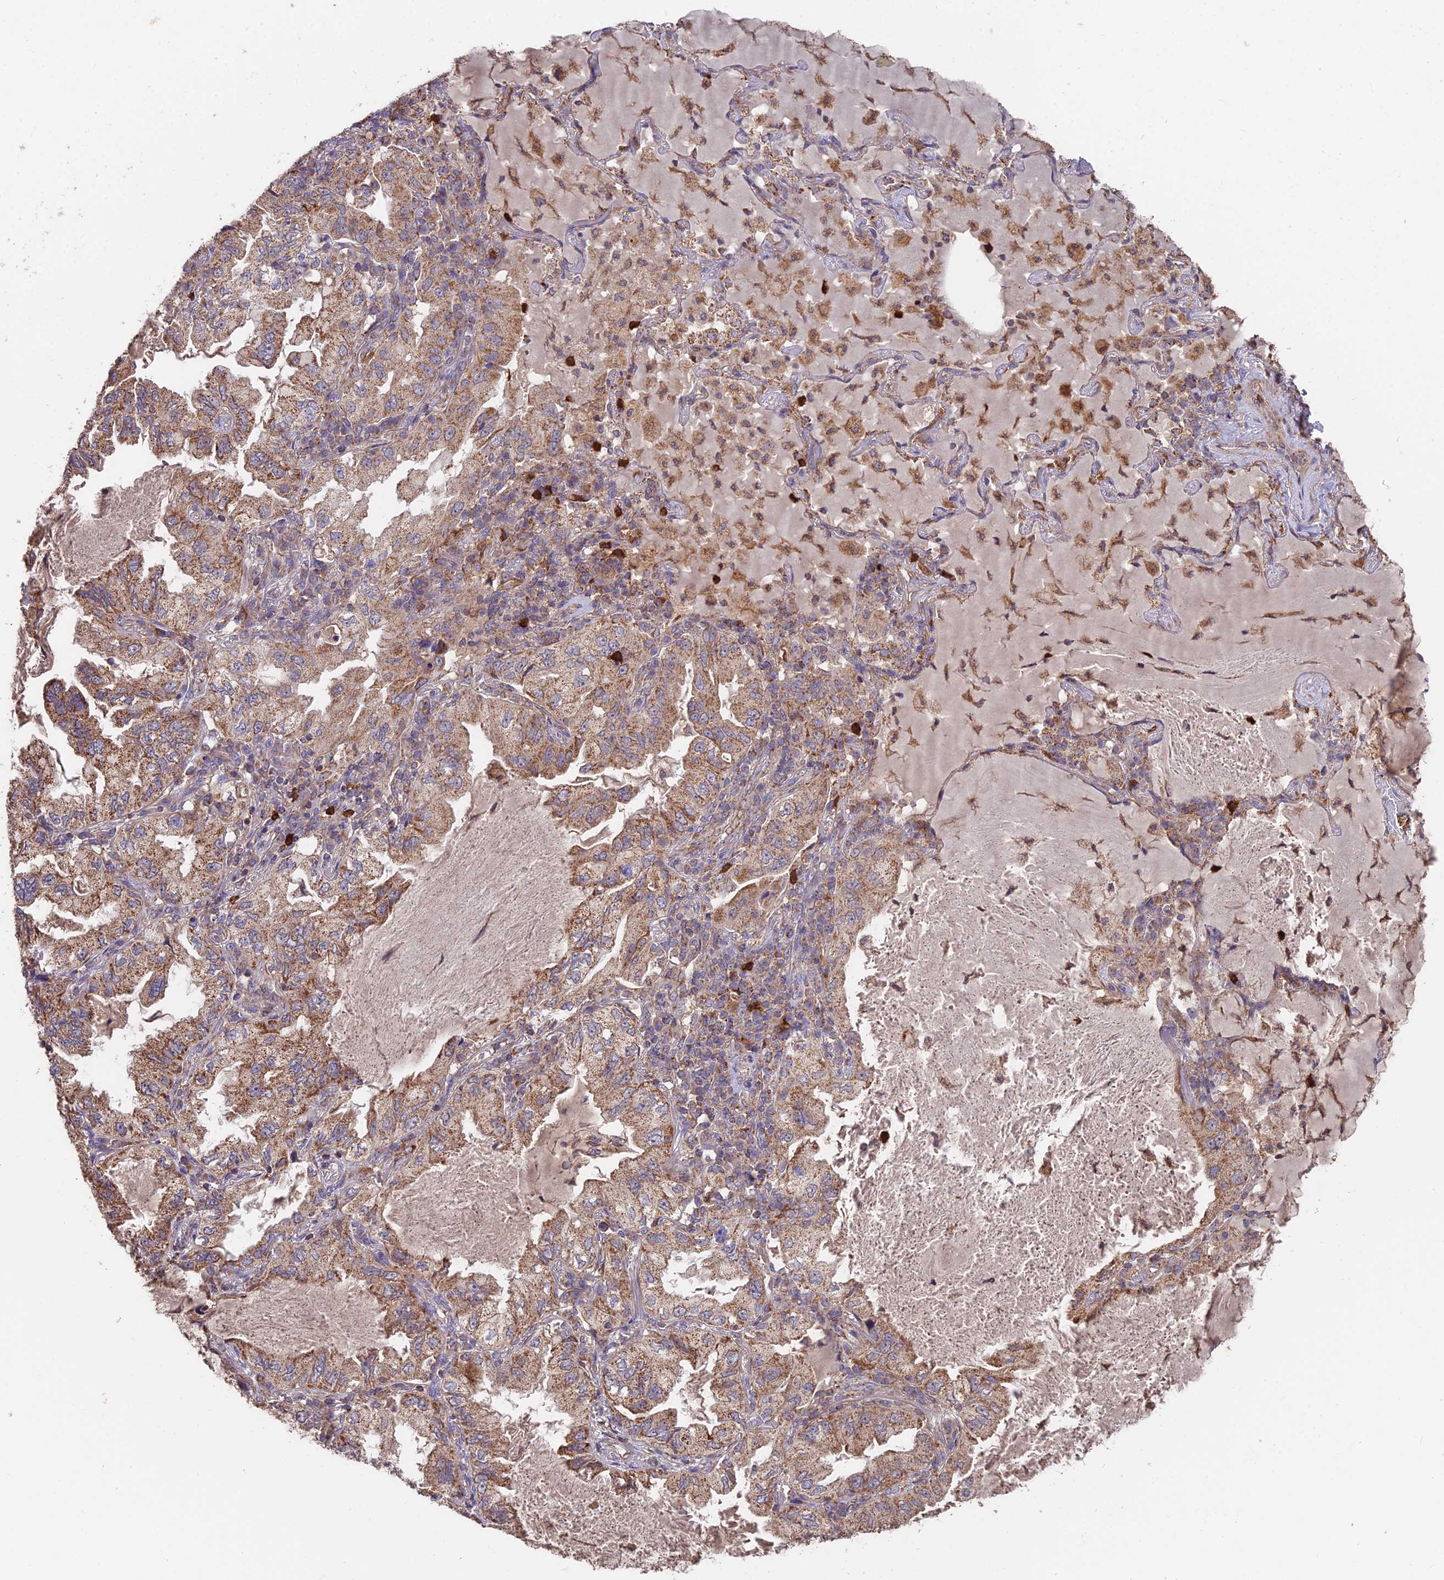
{"staining": {"intensity": "moderate", "quantity": ">75%", "location": "cytoplasmic/membranous"}, "tissue": "lung cancer", "cell_type": "Tumor cells", "image_type": "cancer", "snomed": [{"axis": "morphology", "description": "Adenocarcinoma, NOS"}, {"axis": "topography", "description": "Lung"}], "caption": "Immunohistochemical staining of human adenocarcinoma (lung) displays moderate cytoplasmic/membranous protein positivity in about >75% of tumor cells. The protein is stained brown, and the nuclei are stained in blue (DAB (3,3'-diaminobenzidine) IHC with brightfield microscopy, high magnification).", "gene": "IFT22", "patient": {"sex": "female", "age": 69}}